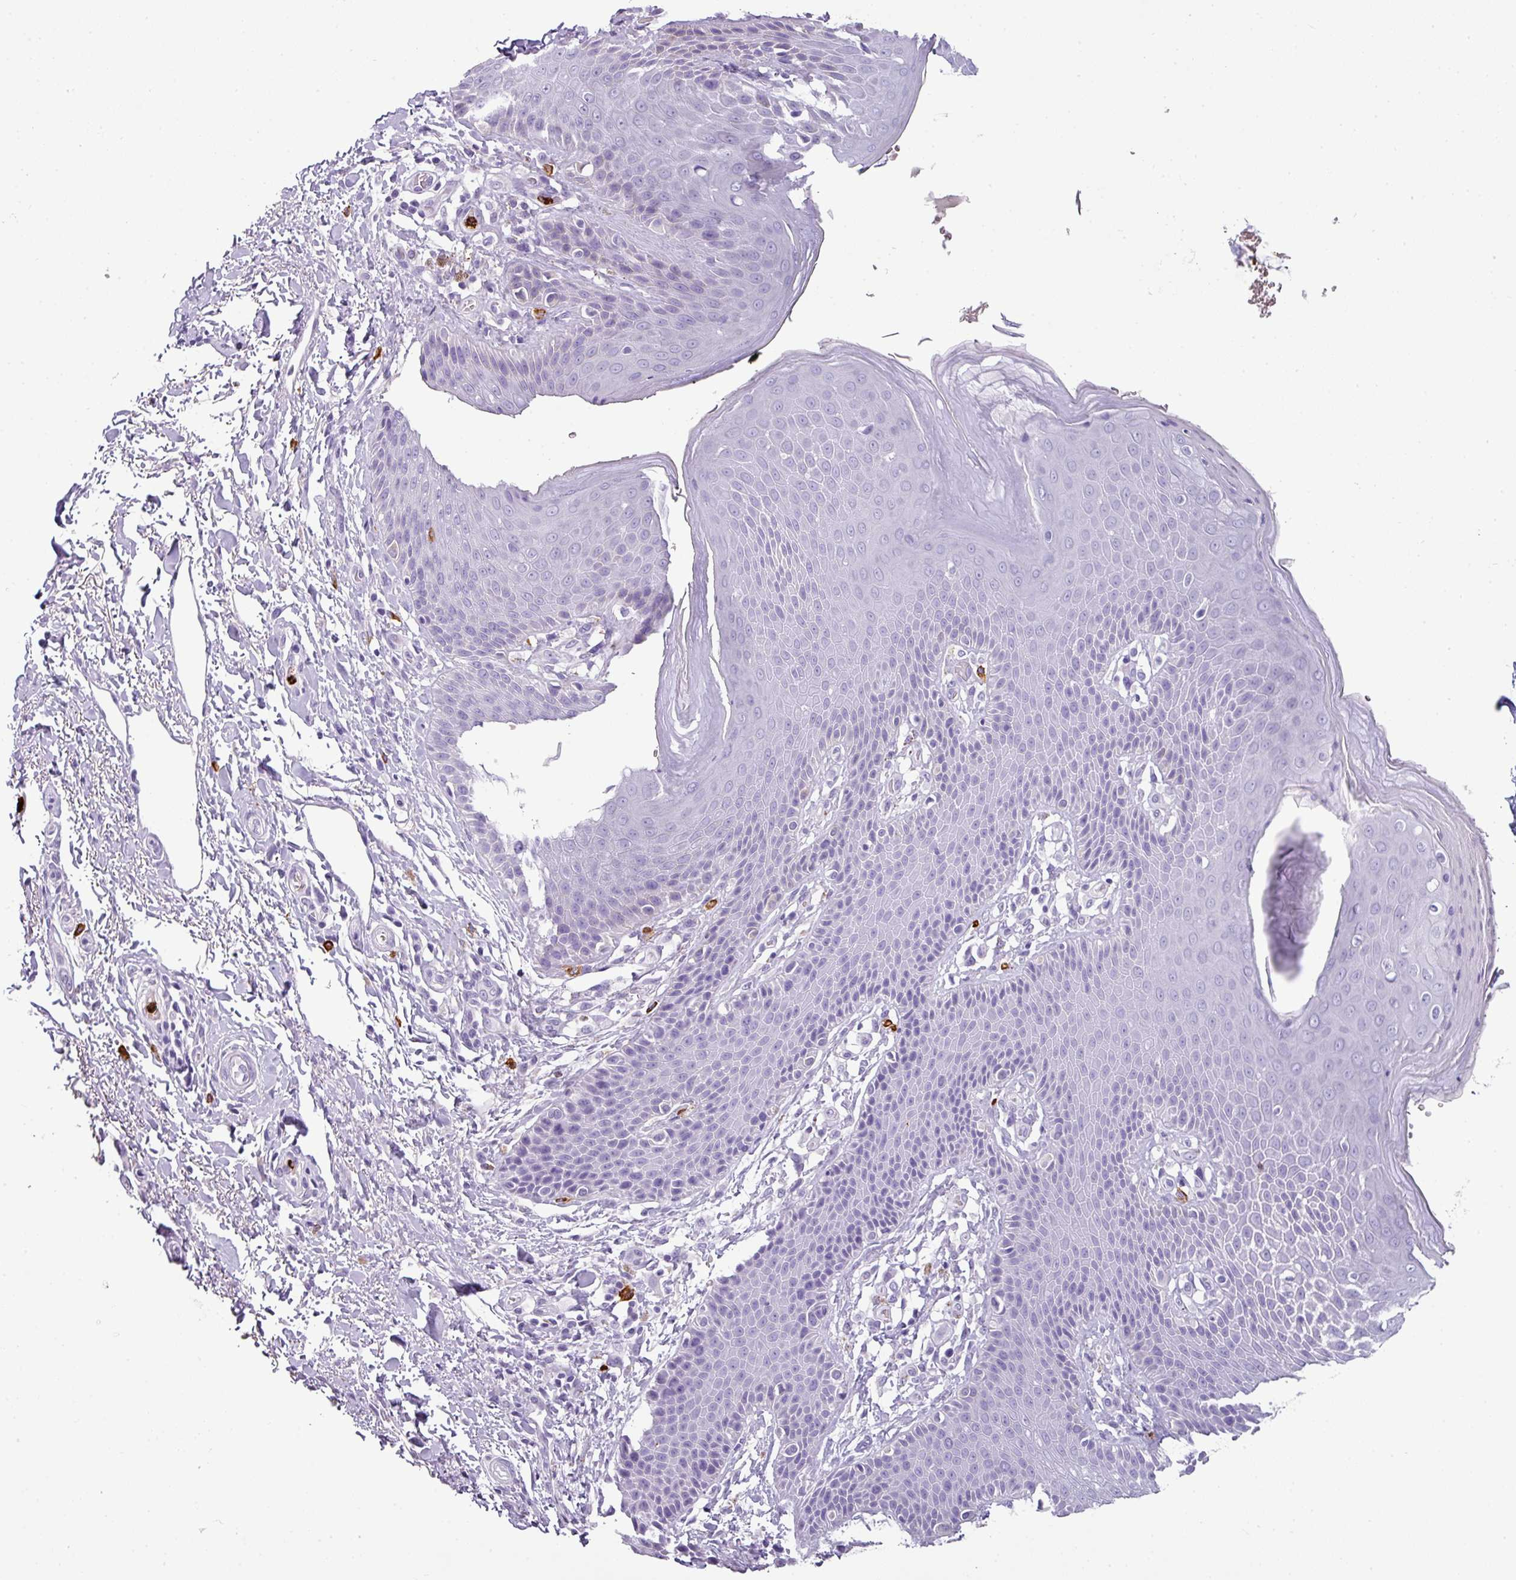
{"staining": {"intensity": "negative", "quantity": "none", "location": "none"}, "tissue": "skin", "cell_type": "Epidermal cells", "image_type": "normal", "snomed": [{"axis": "morphology", "description": "Normal tissue, NOS"}, {"axis": "topography", "description": "Peripheral nerve tissue"}], "caption": "A photomicrograph of human skin is negative for staining in epidermal cells. The staining is performed using DAB brown chromogen with nuclei counter-stained in using hematoxylin.", "gene": "CTSG", "patient": {"sex": "male", "age": 51}}